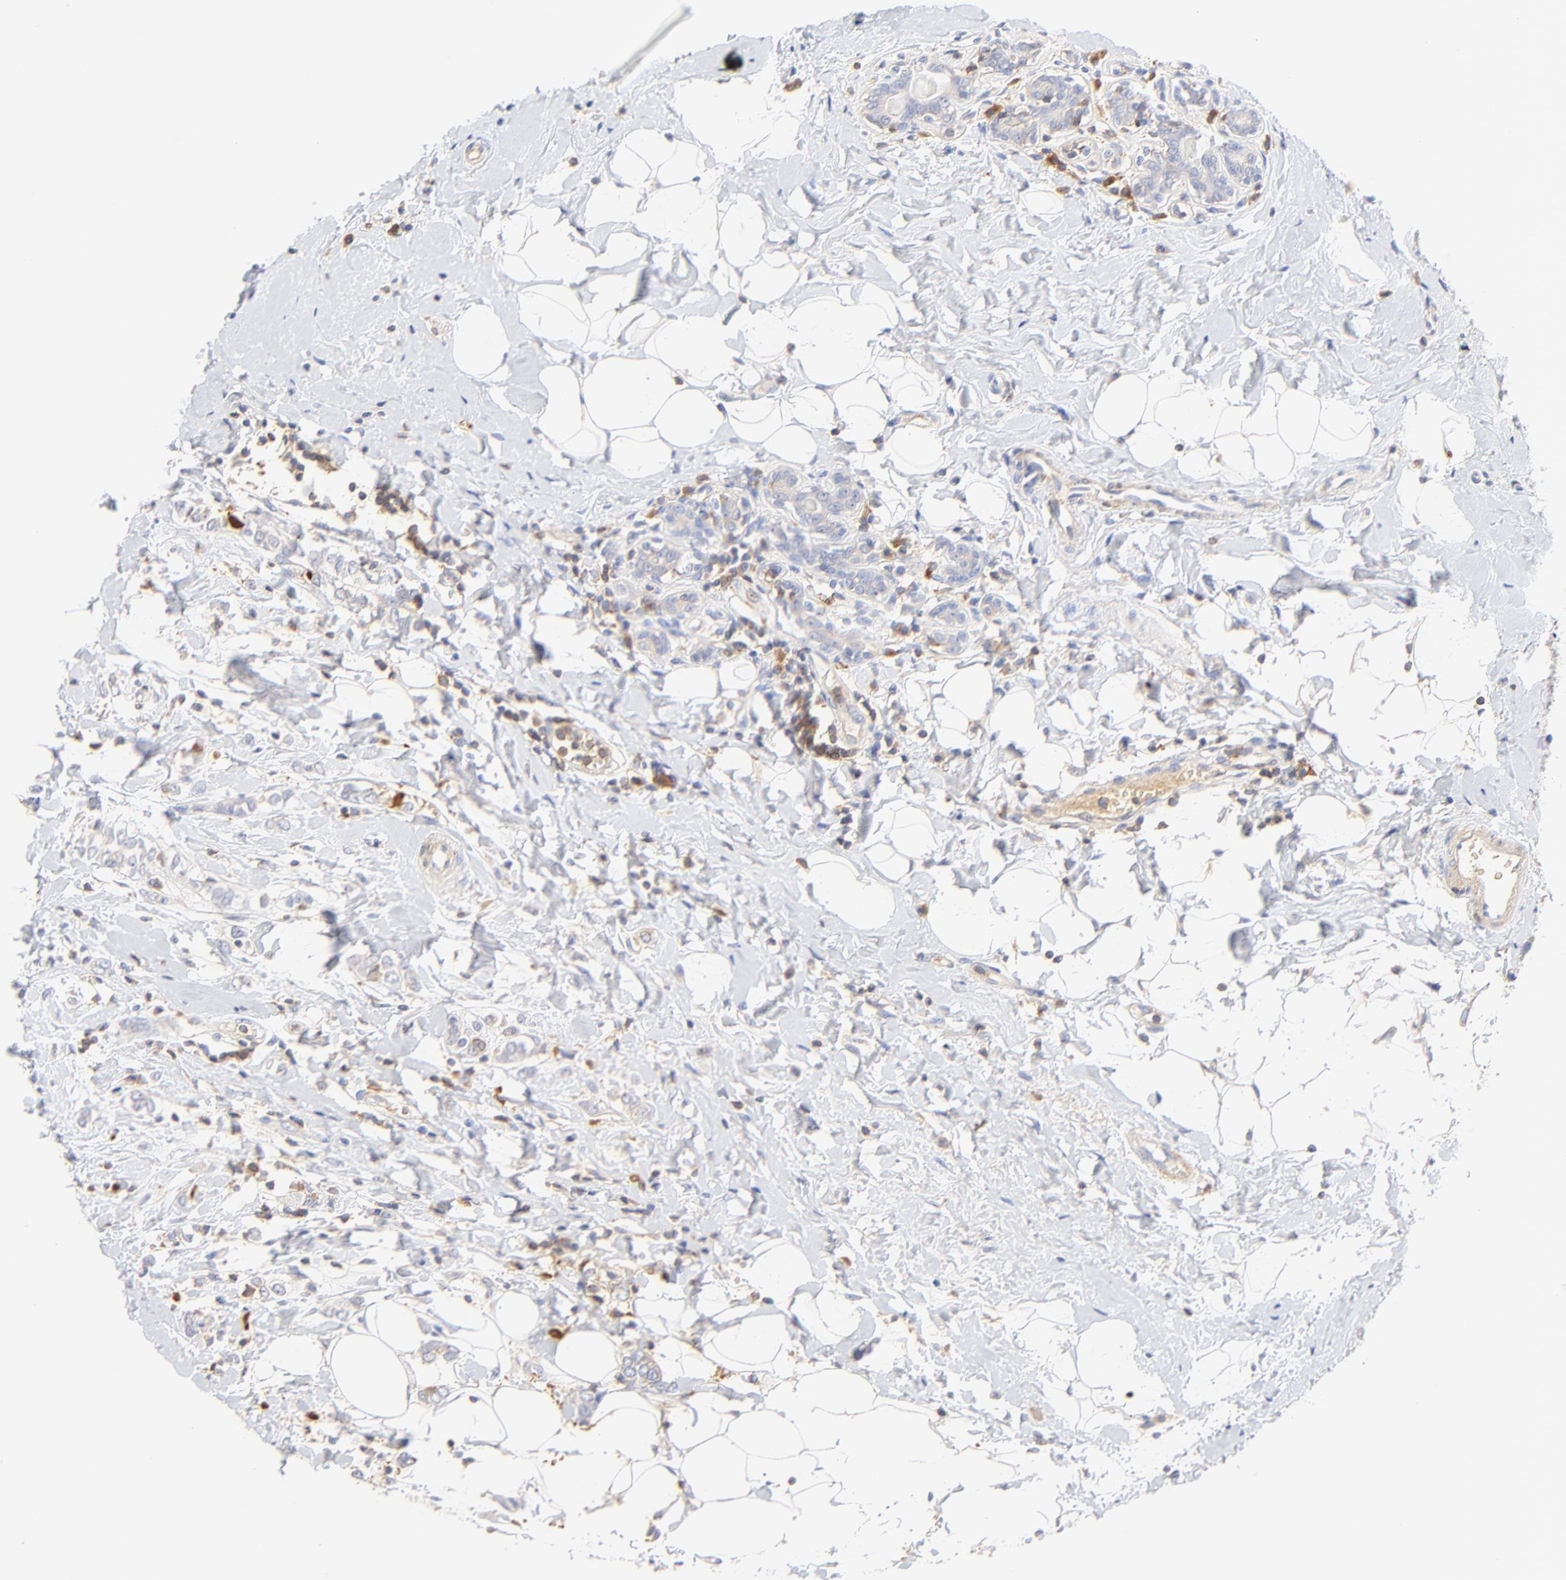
{"staining": {"intensity": "negative", "quantity": "none", "location": "none"}, "tissue": "breast cancer", "cell_type": "Tumor cells", "image_type": "cancer", "snomed": [{"axis": "morphology", "description": "Normal tissue, NOS"}, {"axis": "morphology", "description": "Lobular carcinoma"}, {"axis": "topography", "description": "Breast"}], "caption": "The photomicrograph demonstrates no significant positivity in tumor cells of lobular carcinoma (breast).", "gene": "MDGA2", "patient": {"sex": "female", "age": 47}}